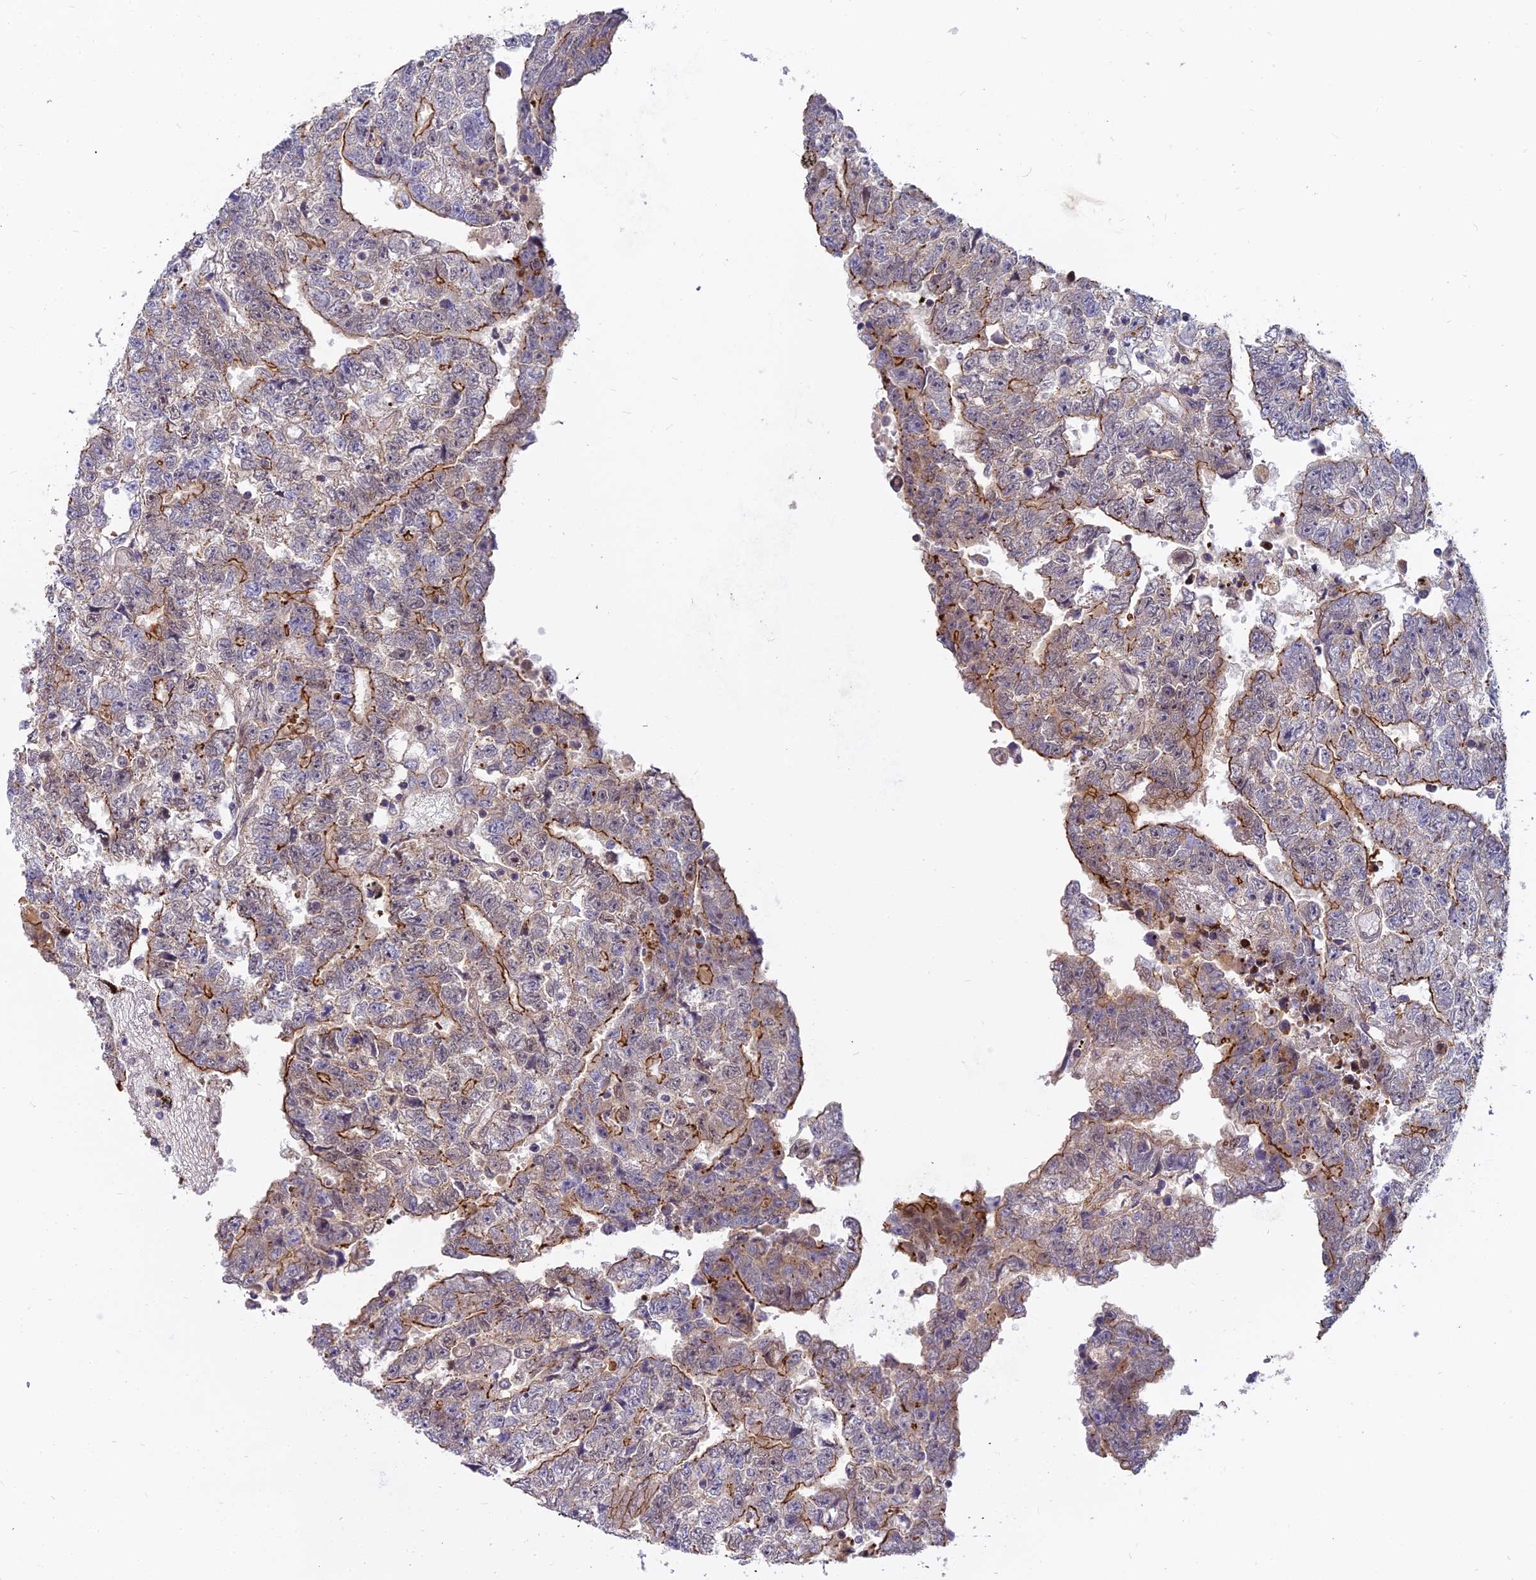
{"staining": {"intensity": "strong", "quantity": "25%-75%", "location": "cytoplasmic/membranous"}, "tissue": "testis cancer", "cell_type": "Tumor cells", "image_type": "cancer", "snomed": [{"axis": "morphology", "description": "Carcinoma, Embryonal, NOS"}, {"axis": "topography", "description": "Testis"}], "caption": "Immunohistochemical staining of human testis cancer (embryonal carcinoma) reveals strong cytoplasmic/membranous protein positivity in approximately 25%-75% of tumor cells.", "gene": "GLYATL3", "patient": {"sex": "male", "age": 25}}